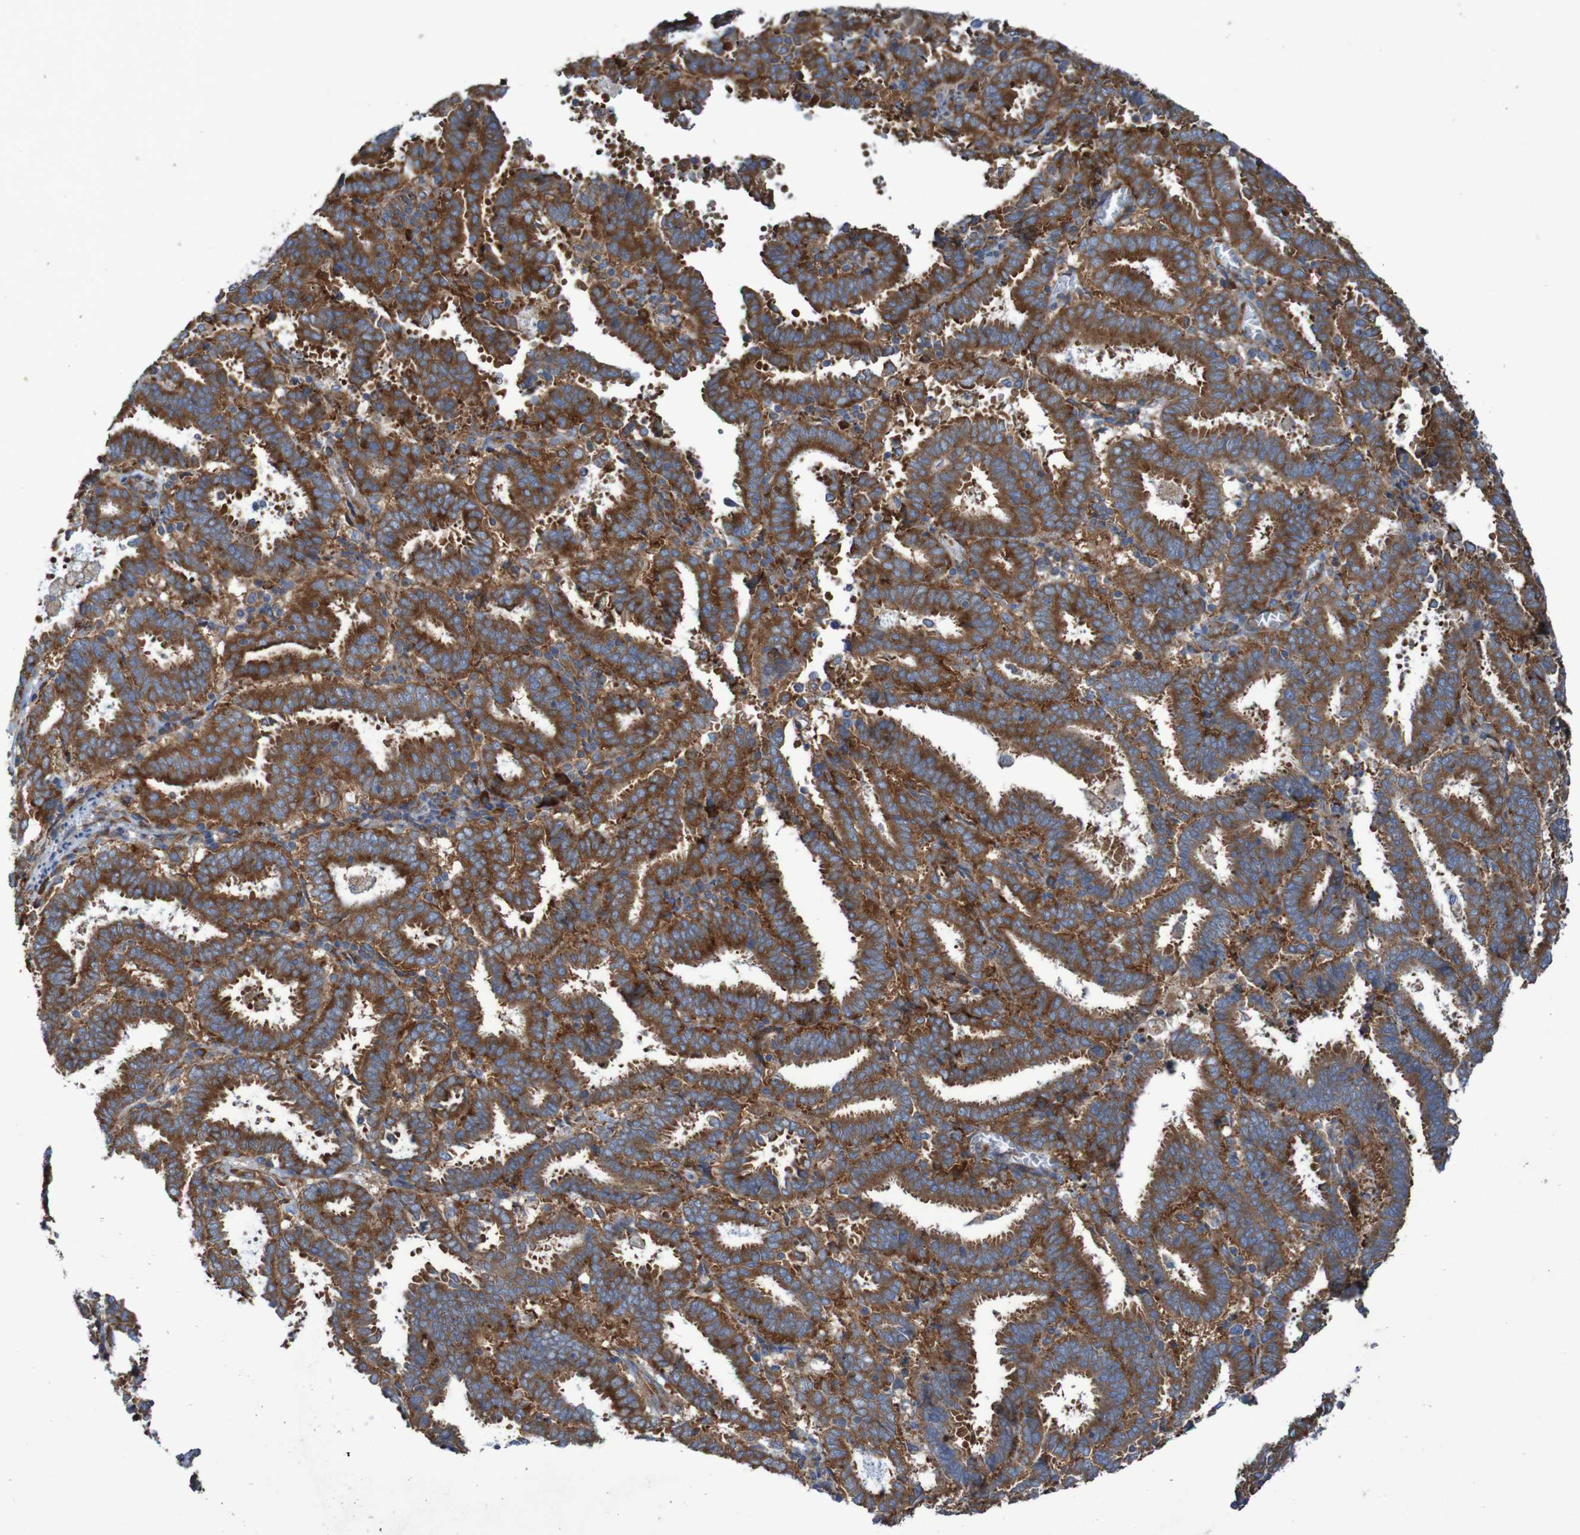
{"staining": {"intensity": "strong", "quantity": ">75%", "location": "cytoplasmic/membranous"}, "tissue": "endometrial cancer", "cell_type": "Tumor cells", "image_type": "cancer", "snomed": [{"axis": "morphology", "description": "Adenocarcinoma, NOS"}, {"axis": "topography", "description": "Uterus"}], "caption": "The image shows staining of endometrial adenocarcinoma, revealing strong cytoplasmic/membranous protein expression (brown color) within tumor cells. The staining is performed using DAB (3,3'-diaminobenzidine) brown chromogen to label protein expression. The nuclei are counter-stained blue using hematoxylin.", "gene": "RPL10", "patient": {"sex": "female", "age": 83}}